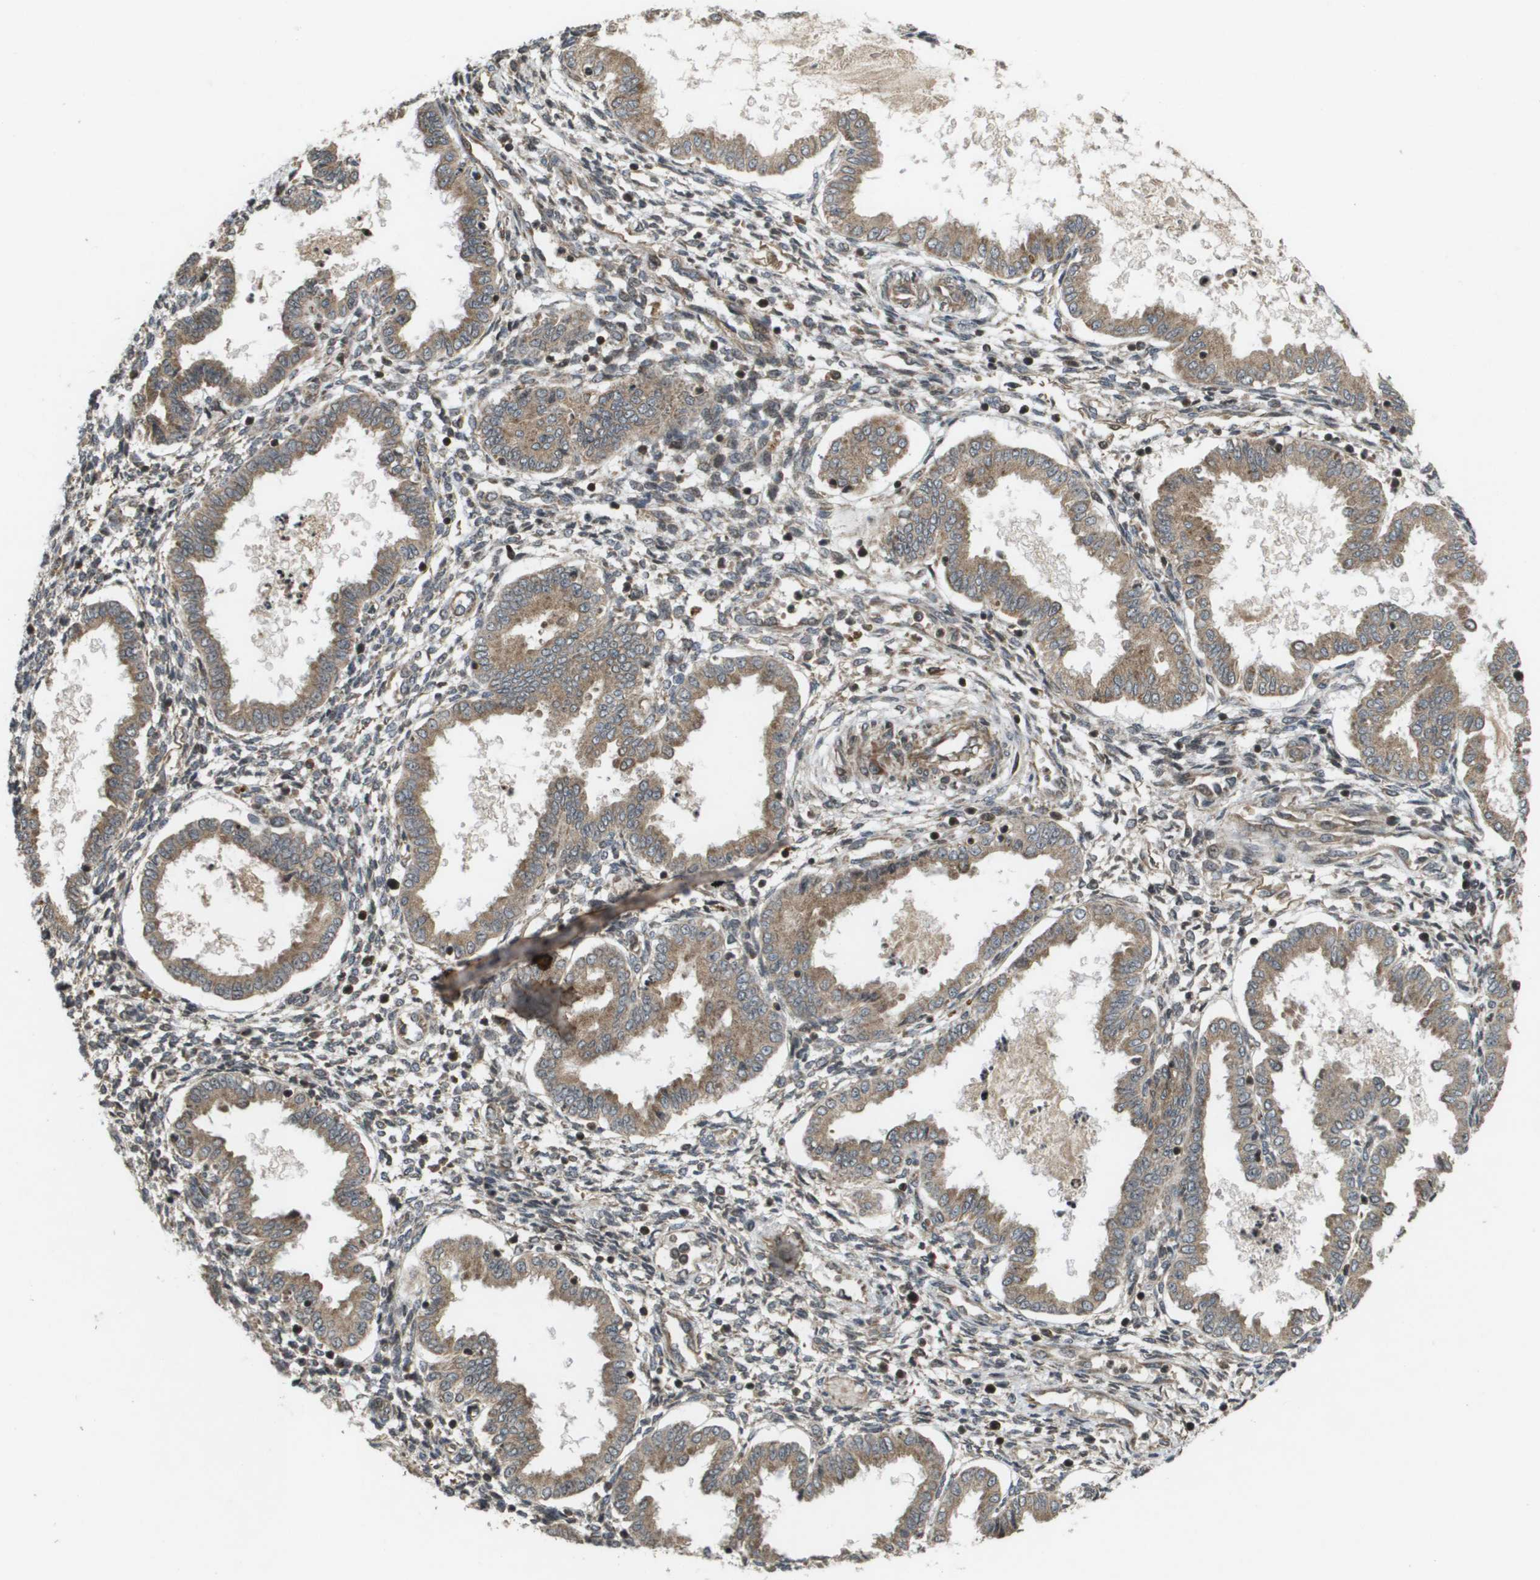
{"staining": {"intensity": "weak", "quantity": "25%-75%", "location": "cytoplasmic/membranous"}, "tissue": "endometrium", "cell_type": "Cells in endometrial stroma", "image_type": "normal", "snomed": [{"axis": "morphology", "description": "Normal tissue, NOS"}, {"axis": "topography", "description": "Endometrium"}], "caption": "An IHC photomicrograph of normal tissue is shown. Protein staining in brown labels weak cytoplasmic/membranous positivity in endometrium within cells in endometrial stroma. Nuclei are stained in blue.", "gene": "KIF11", "patient": {"sex": "female", "age": 33}}